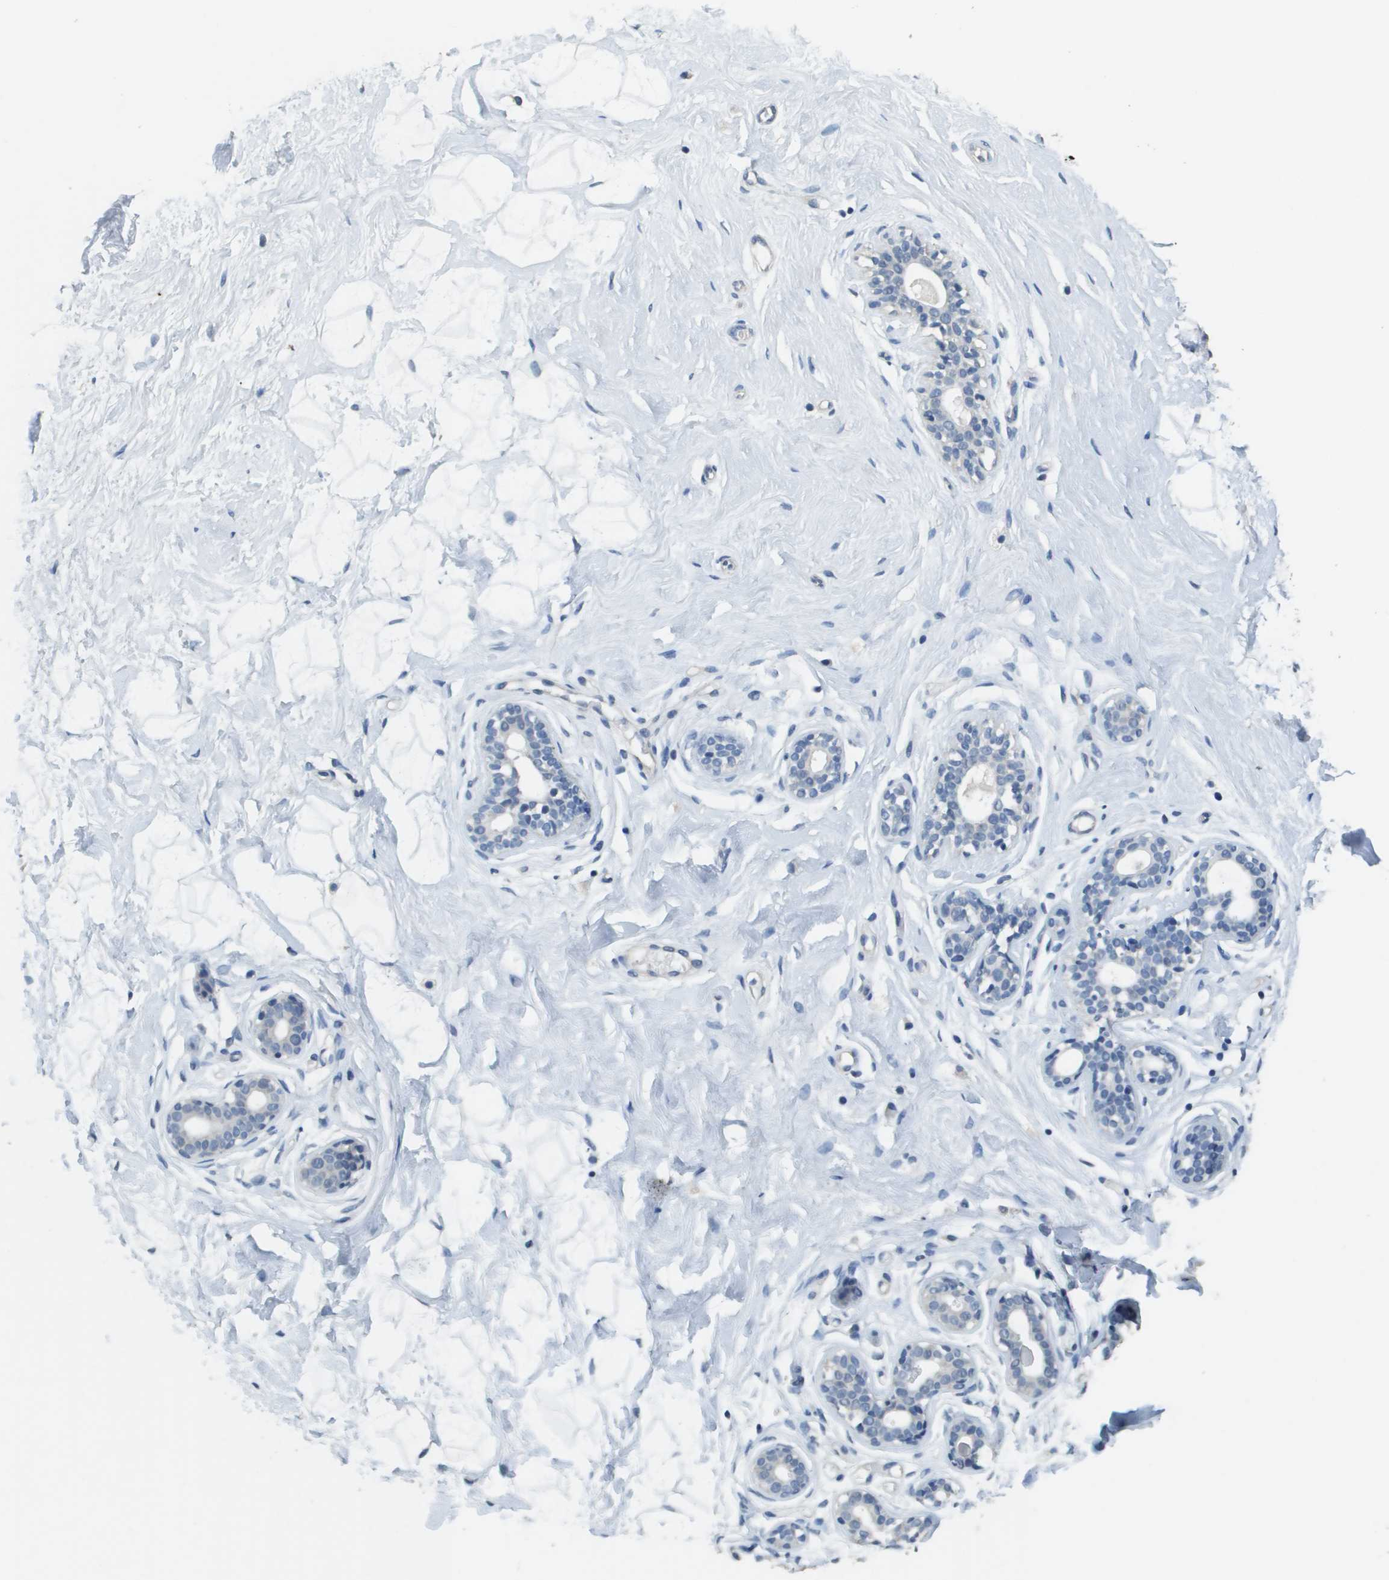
{"staining": {"intensity": "negative", "quantity": "none", "location": "none"}, "tissue": "breast", "cell_type": "Adipocytes", "image_type": "normal", "snomed": [{"axis": "morphology", "description": "Normal tissue, NOS"}, {"axis": "topography", "description": "Breast"}], "caption": "Immunohistochemistry of unremarkable human breast shows no expression in adipocytes. The staining was performed using DAB to visualize the protein expression in brown, while the nuclei were stained in blue with hematoxylin (Magnification: 20x).", "gene": "MT3", "patient": {"sex": "female", "age": 23}}